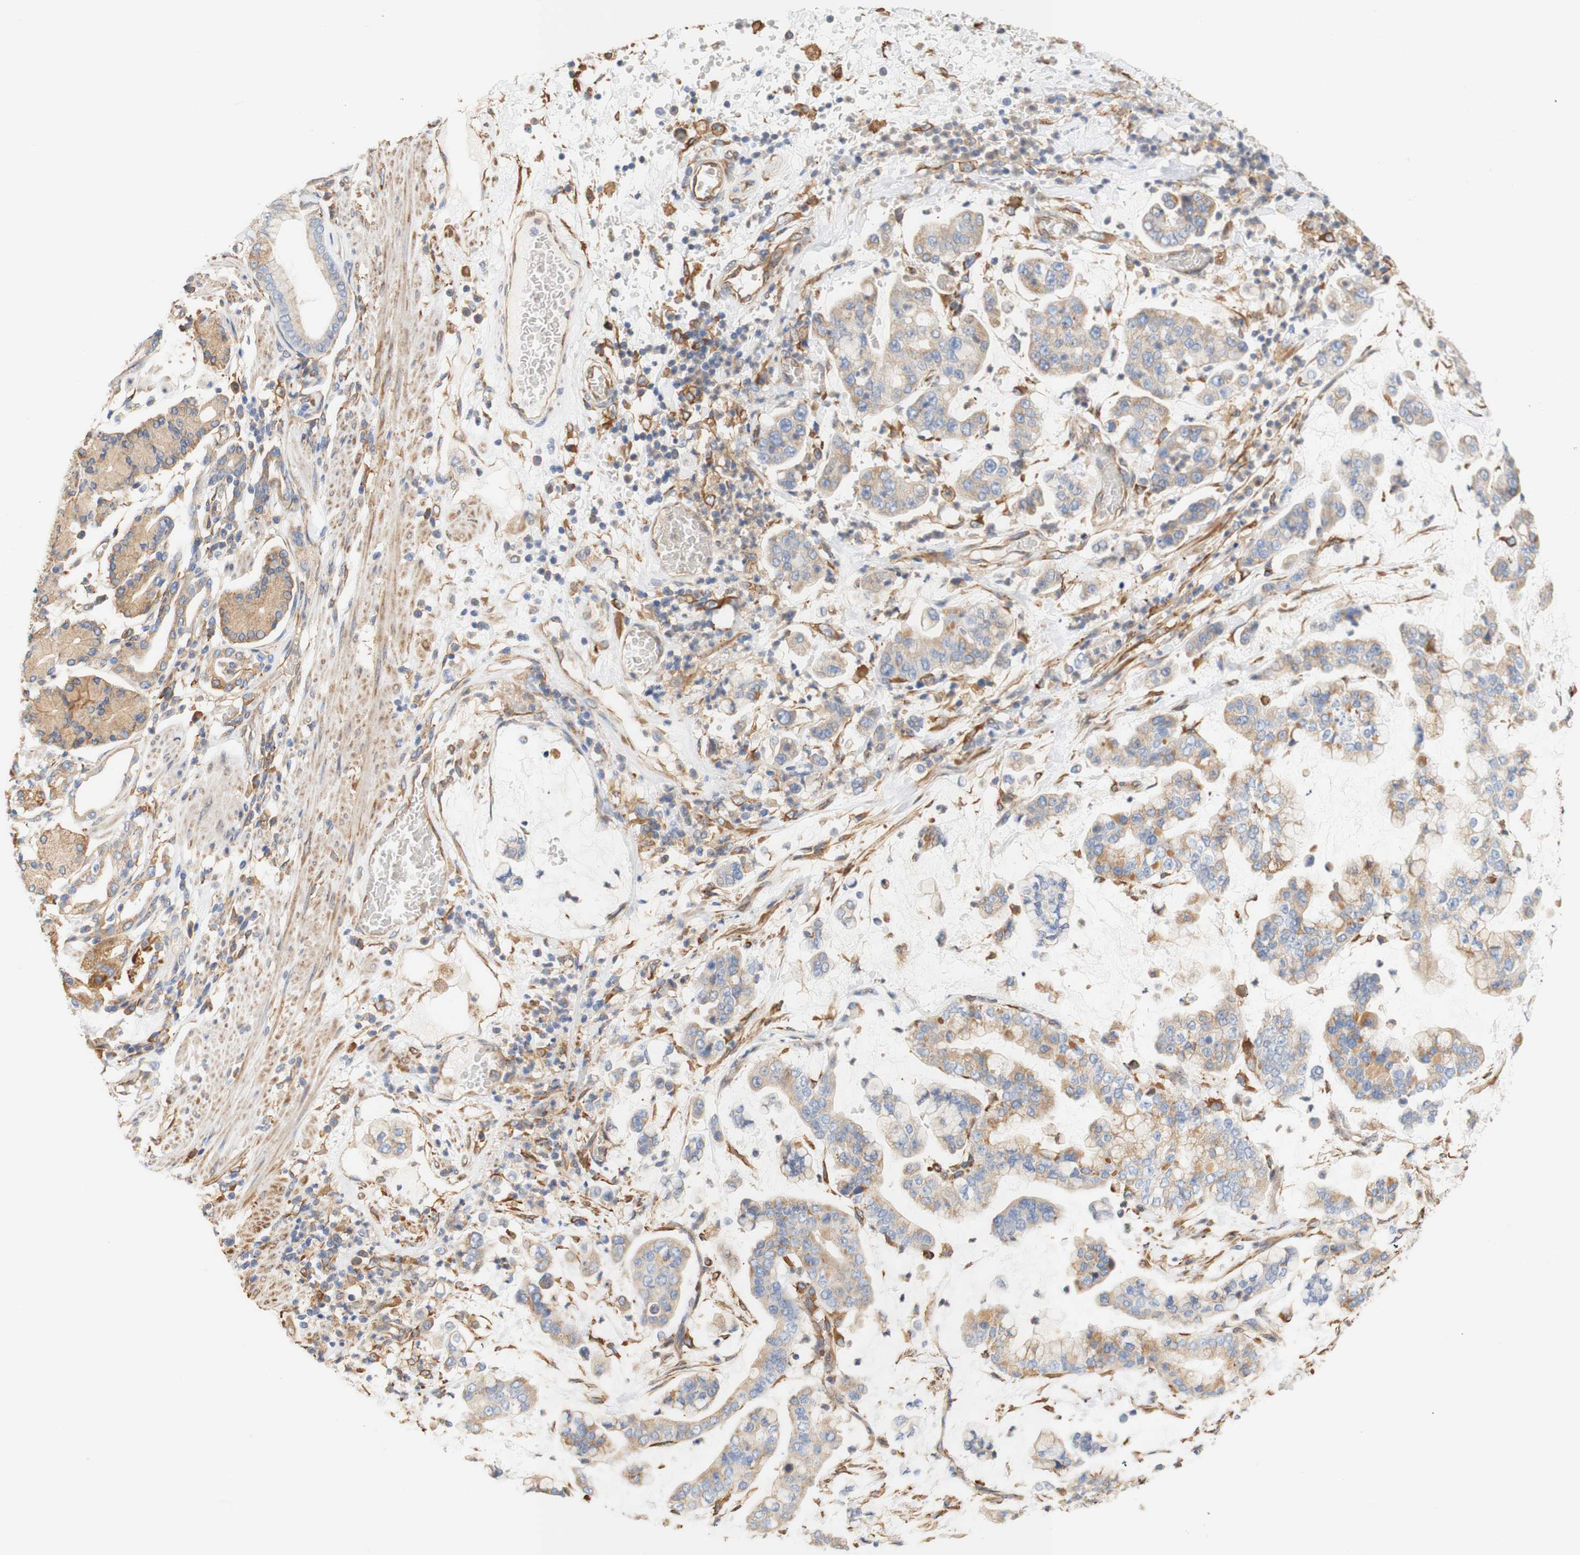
{"staining": {"intensity": "moderate", "quantity": ">75%", "location": "cytoplasmic/membranous"}, "tissue": "stomach cancer", "cell_type": "Tumor cells", "image_type": "cancer", "snomed": [{"axis": "morphology", "description": "Normal tissue, NOS"}, {"axis": "morphology", "description": "Adenocarcinoma, NOS"}, {"axis": "topography", "description": "Stomach, upper"}, {"axis": "topography", "description": "Stomach"}], "caption": "Stomach cancer tissue demonstrates moderate cytoplasmic/membranous expression in about >75% of tumor cells Nuclei are stained in blue.", "gene": "EIF2AK4", "patient": {"sex": "male", "age": 76}}